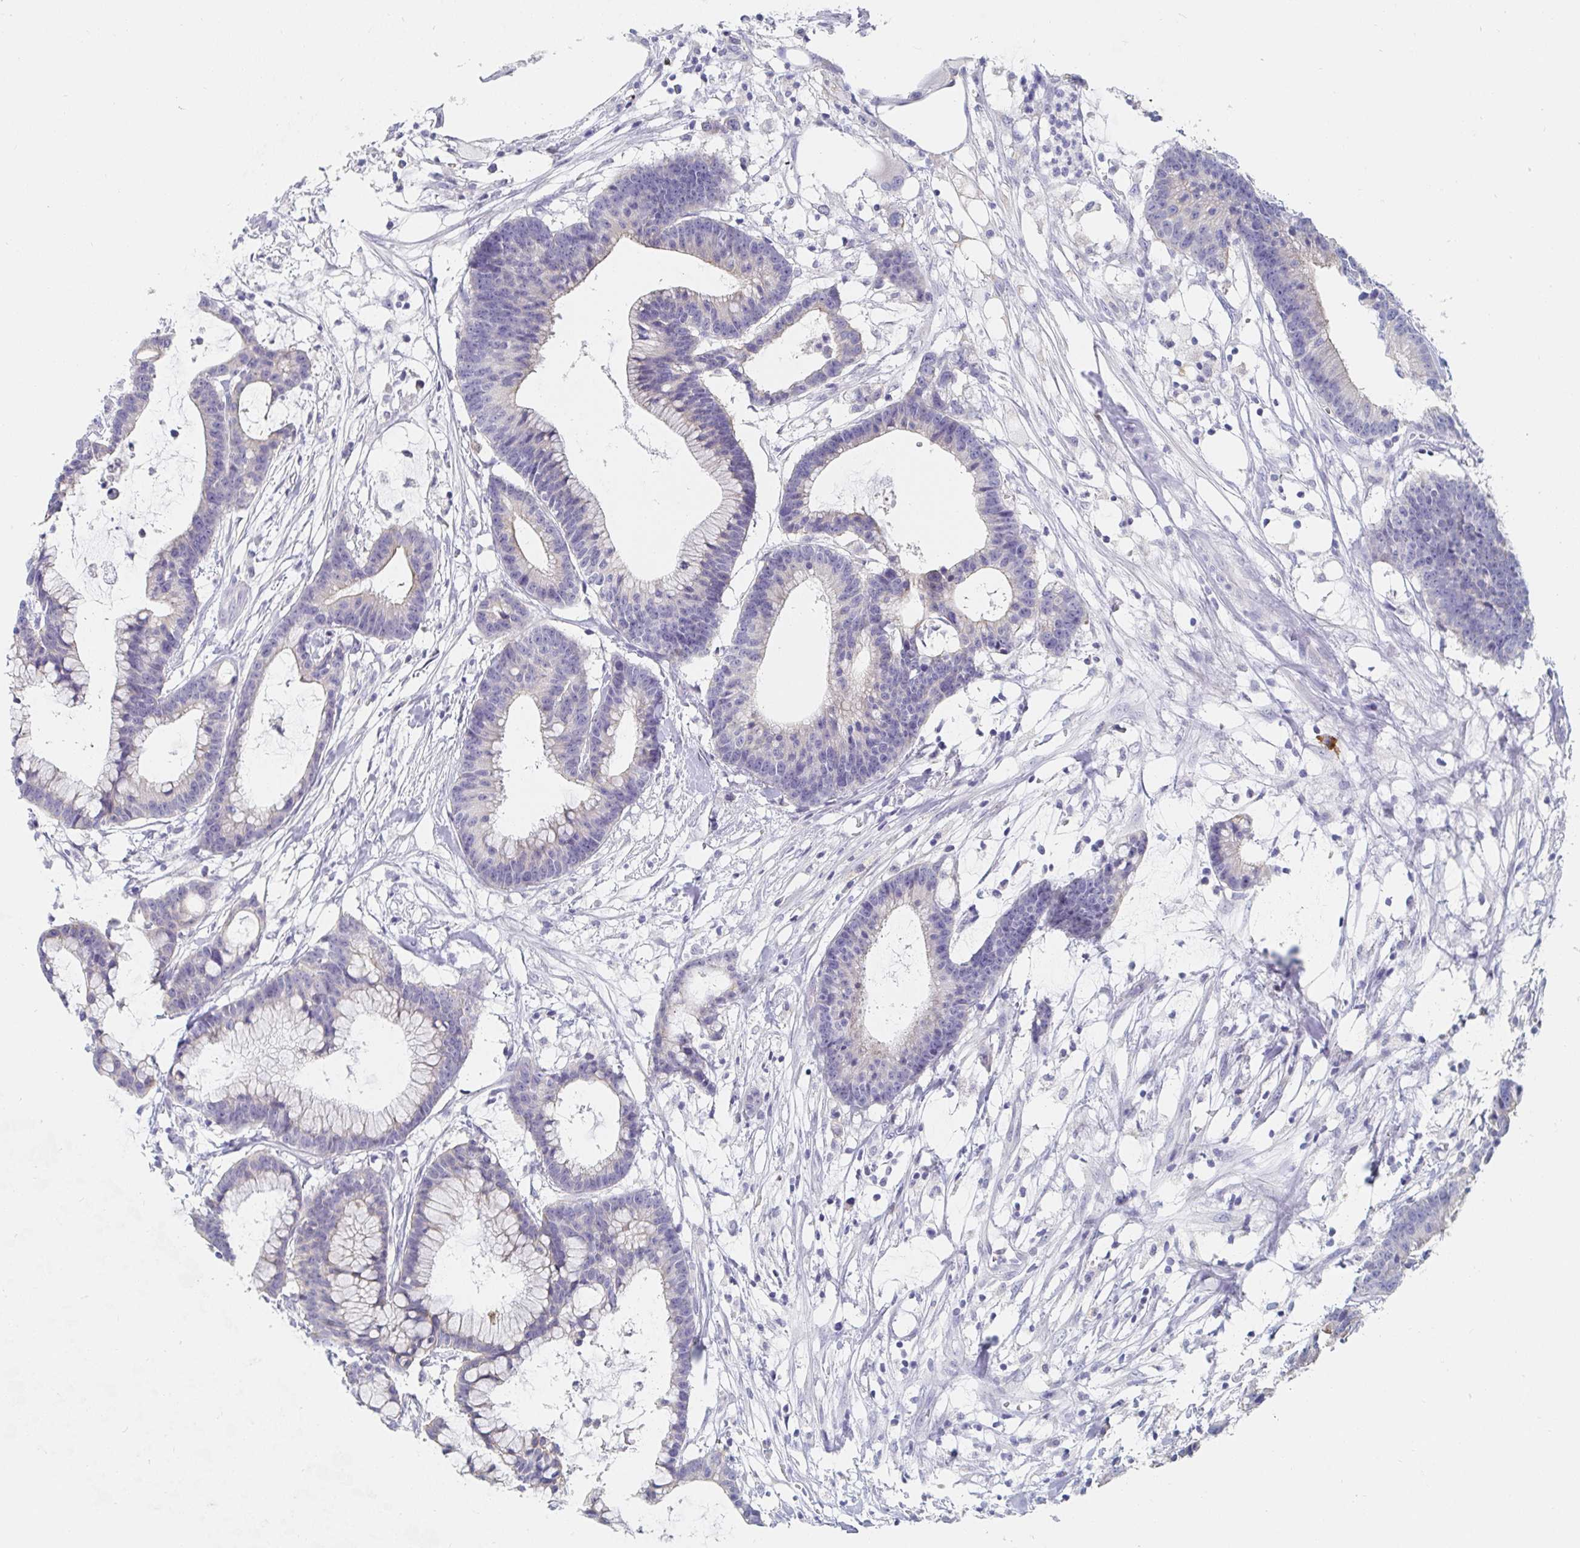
{"staining": {"intensity": "negative", "quantity": "none", "location": "none"}, "tissue": "colorectal cancer", "cell_type": "Tumor cells", "image_type": "cancer", "snomed": [{"axis": "morphology", "description": "Adenocarcinoma, NOS"}, {"axis": "topography", "description": "Colon"}], "caption": "IHC histopathology image of adenocarcinoma (colorectal) stained for a protein (brown), which shows no staining in tumor cells.", "gene": "ZNF430", "patient": {"sex": "female", "age": 78}}